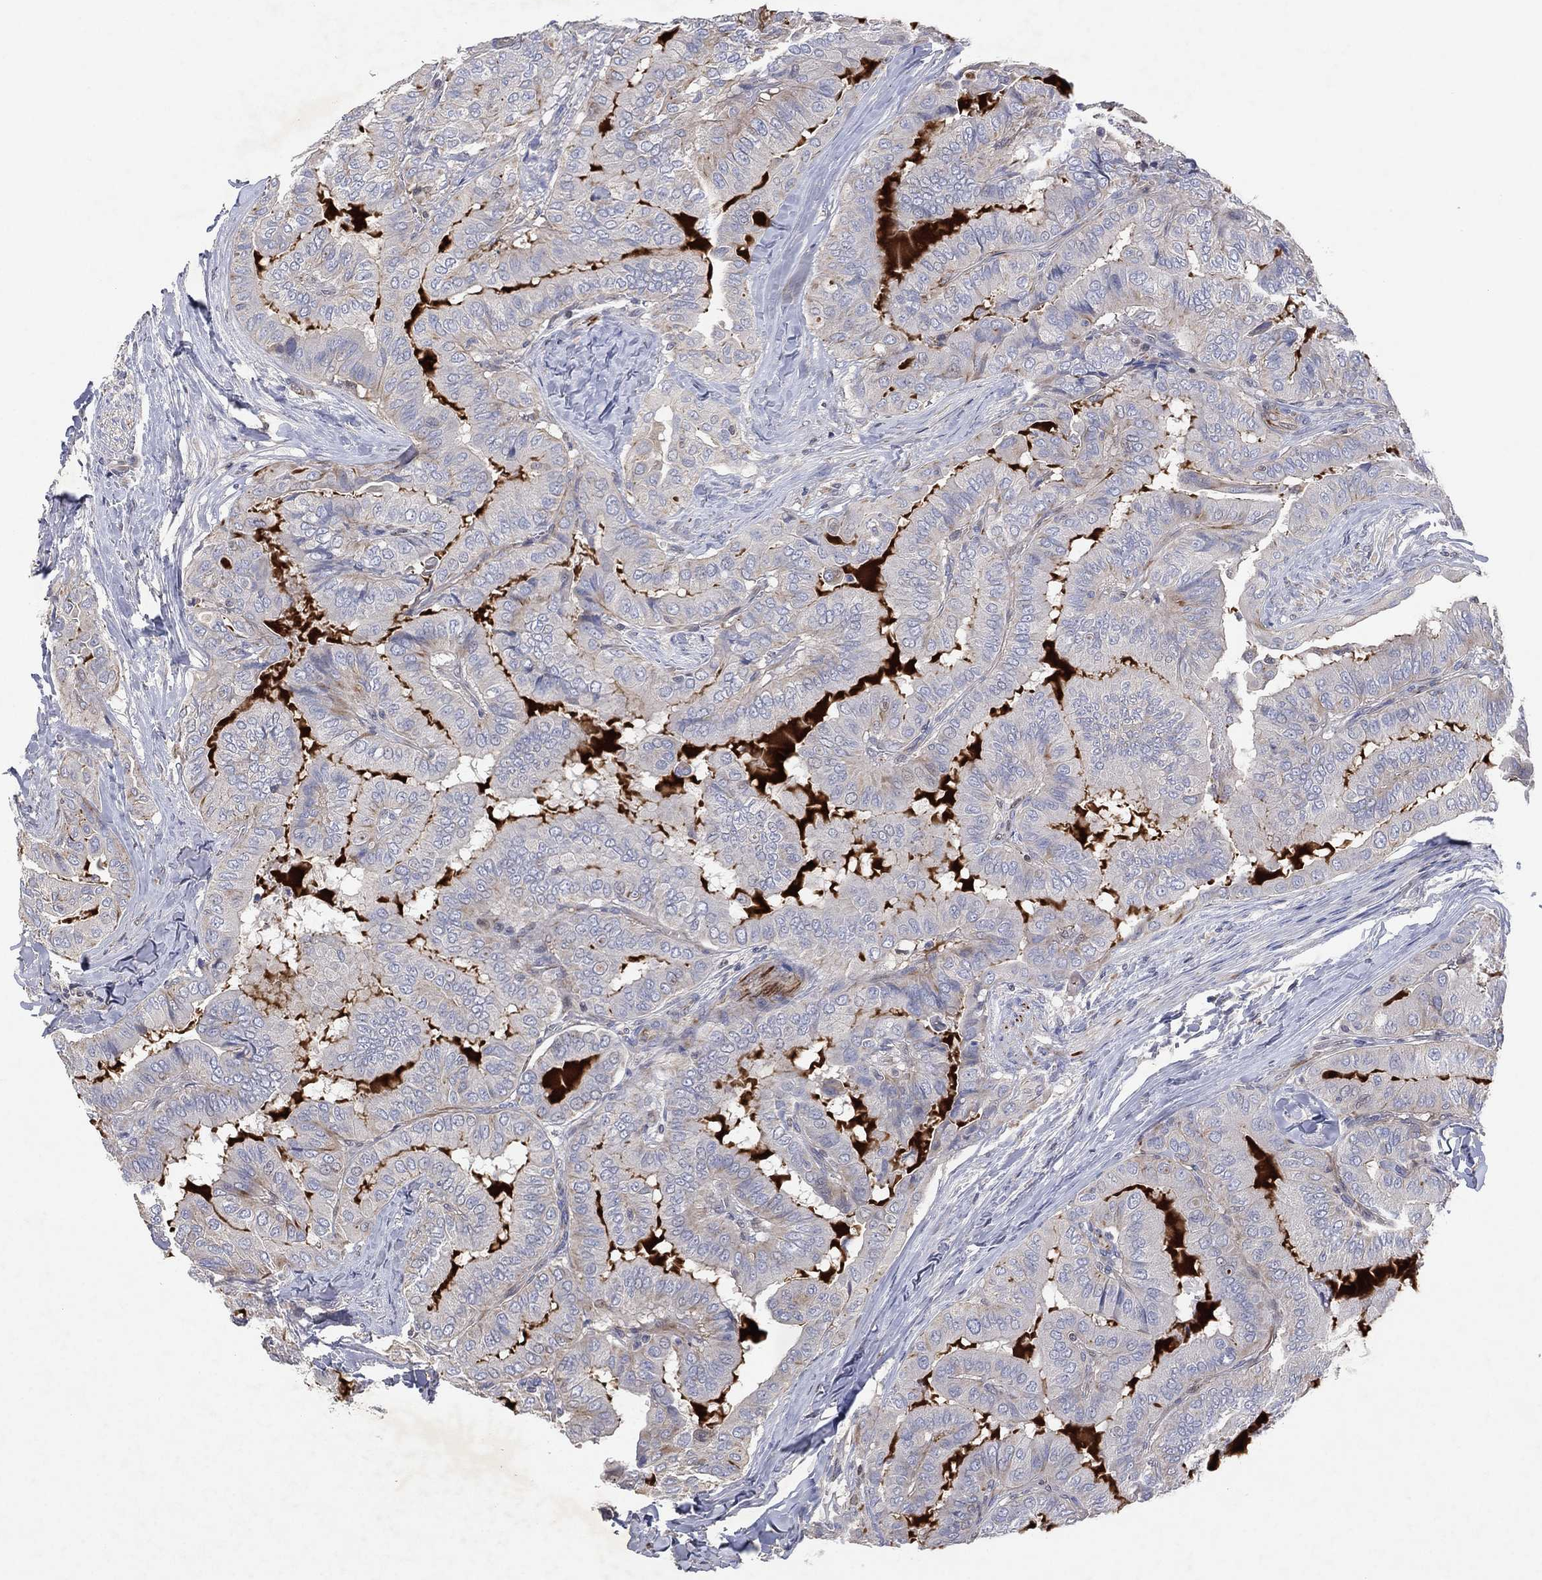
{"staining": {"intensity": "negative", "quantity": "none", "location": "none"}, "tissue": "thyroid cancer", "cell_type": "Tumor cells", "image_type": "cancer", "snomed": [{"axis": "morphology", "description": "Papillary adenocarcinoma, NOS"}, {"axis": "topography", "description": "Thyroid gland"}], "caption": "Protein analysis of thyroid cancer (papillary adenocarcinoma) demonstrates no significant positivity in tumor cells.", "gene": "FLI1", "patient": {"sex": "female", "age": 68}}